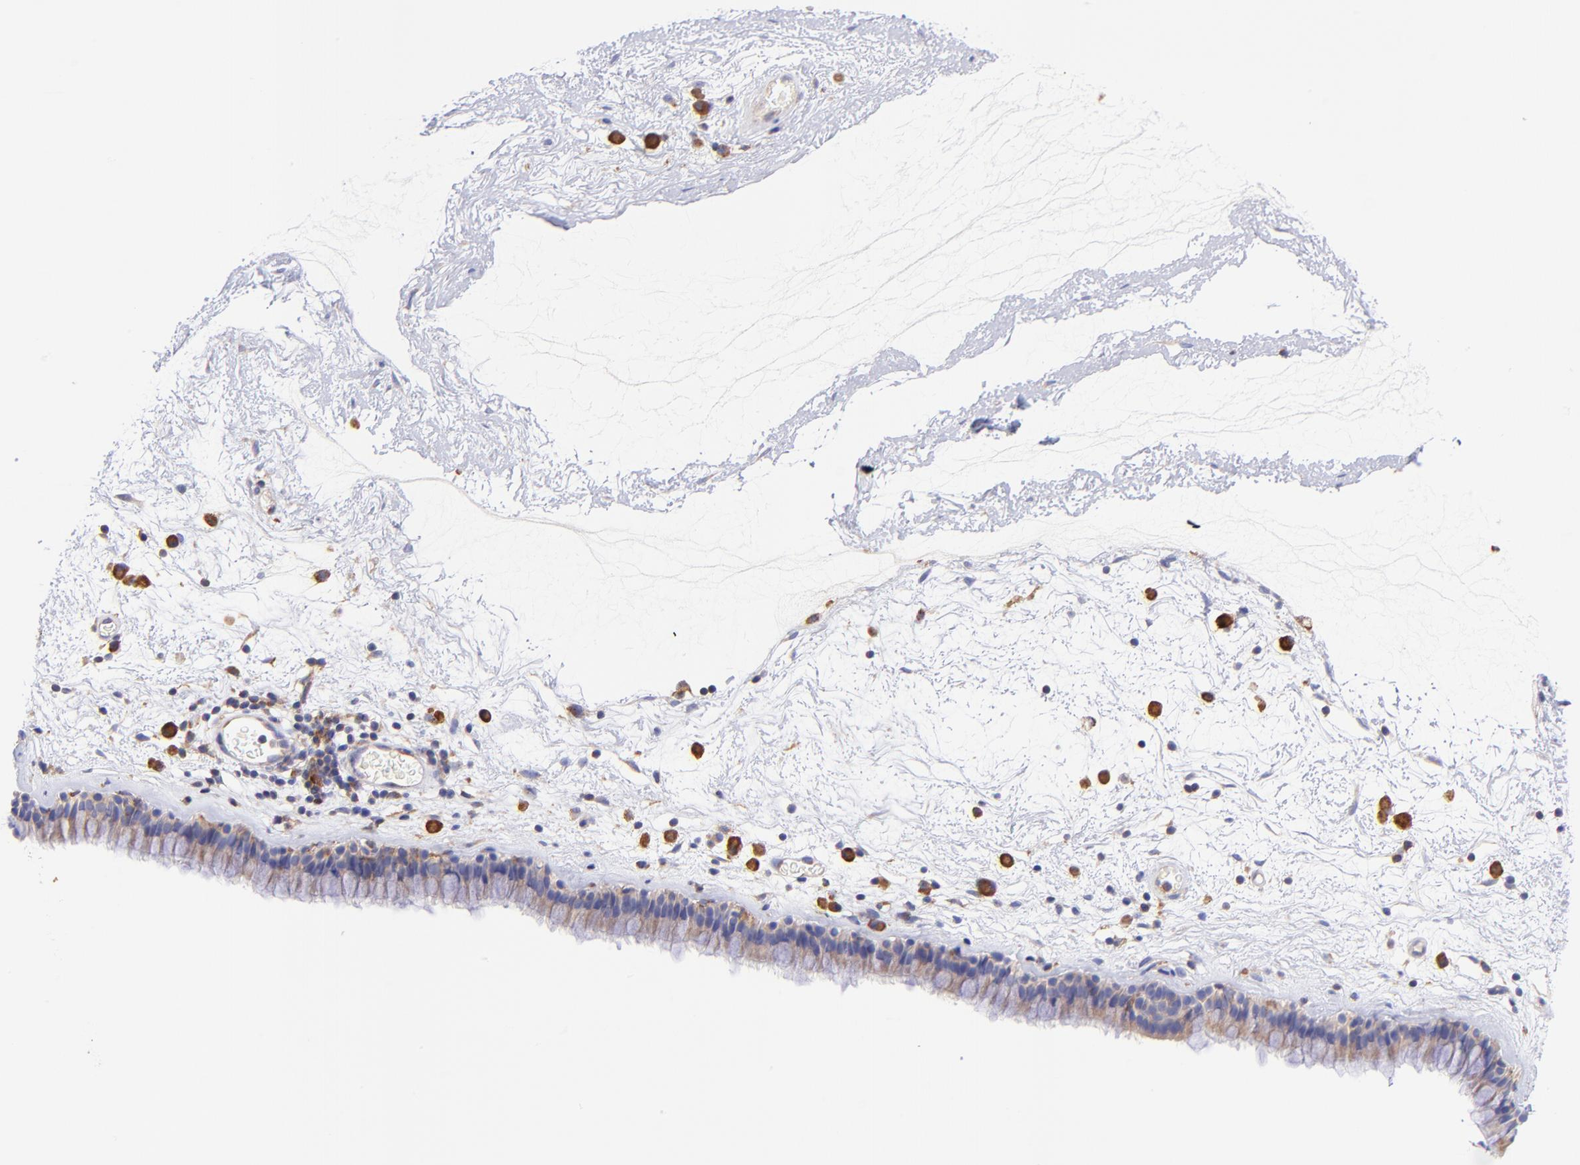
{"staining": {"intensity": "weak", "quantity": "25%-75%", "location": "cytoplasmic/membranous"}, "tissue": "nasopharynx", "cell_type": "Respiratory epithelial cells", "image_type": "normal", "snomed": [{"axis": "morphology", "description": "Normal tissue, NOS"}, {"axis": "morphology", "description": "Inflammation, NOS"}, {"axis": "topography", "description": "Nasopharynx"}], "caption": "This is a photomicrograph of IHC staining of normal nasopharynx, which shows weak staining in the cytoplasmic/membranous of respiratory epithelial cells.", "gene": "PREX1", "patient": {"sex": "male", "age": 48}}